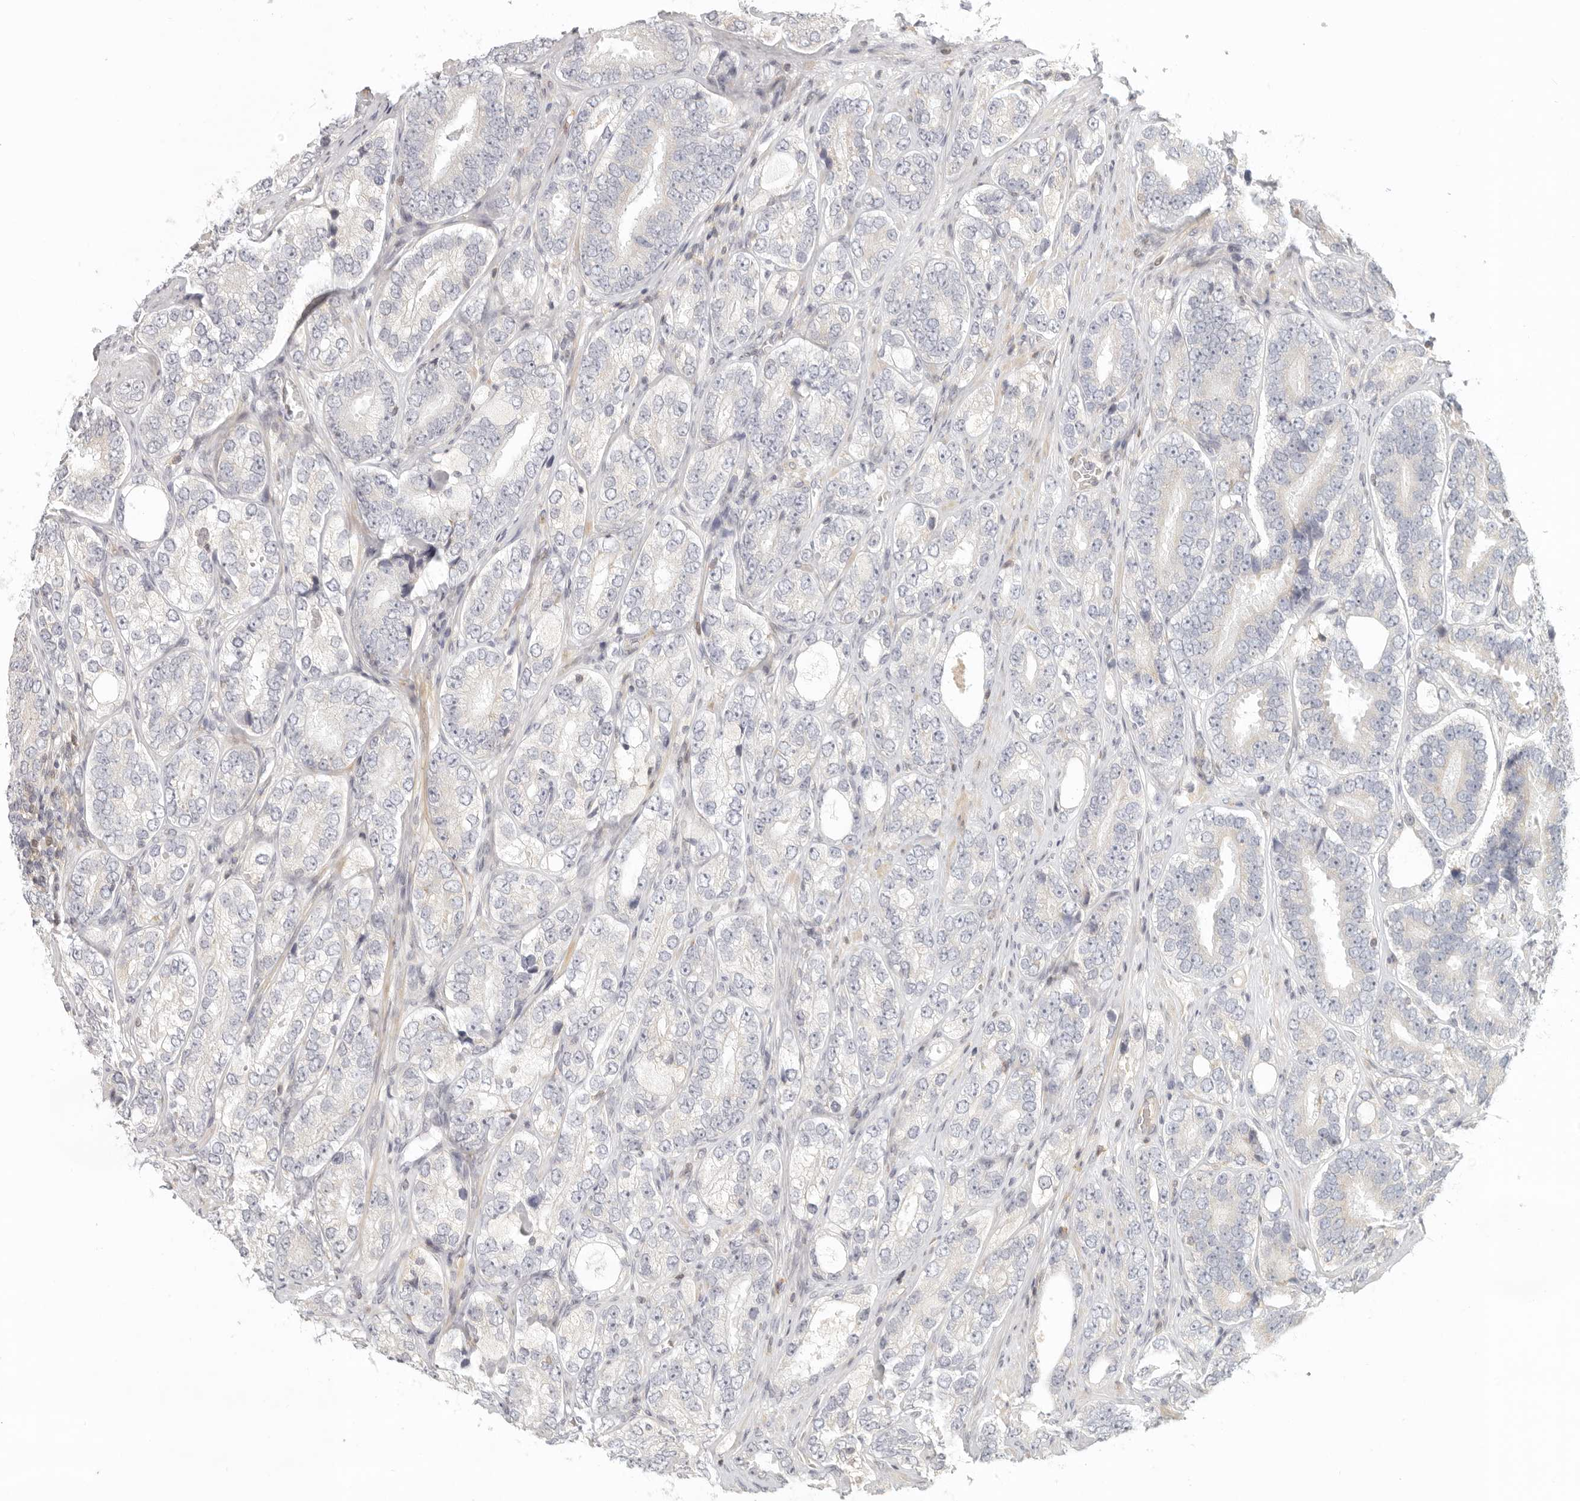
{"staining": {"intensity": "negative", "quantity": "none", "location": "none"}, "tissue": "prostate cancer", "cell_type": "Tumor cells", "image_type": "cancer", "snomed": [{"axis": "morphology", "description": "Adenocarcinoma, High grade"}, {"axis": "topography", "description": "Prostate"}], "caption": "Human prostate cancer stained for a protein using immunohistochemistry (IHC) demonstrates no positivity in tumor cells.", "gene": "AHDC1", "patient": {"sex": "male", "age": 56}}